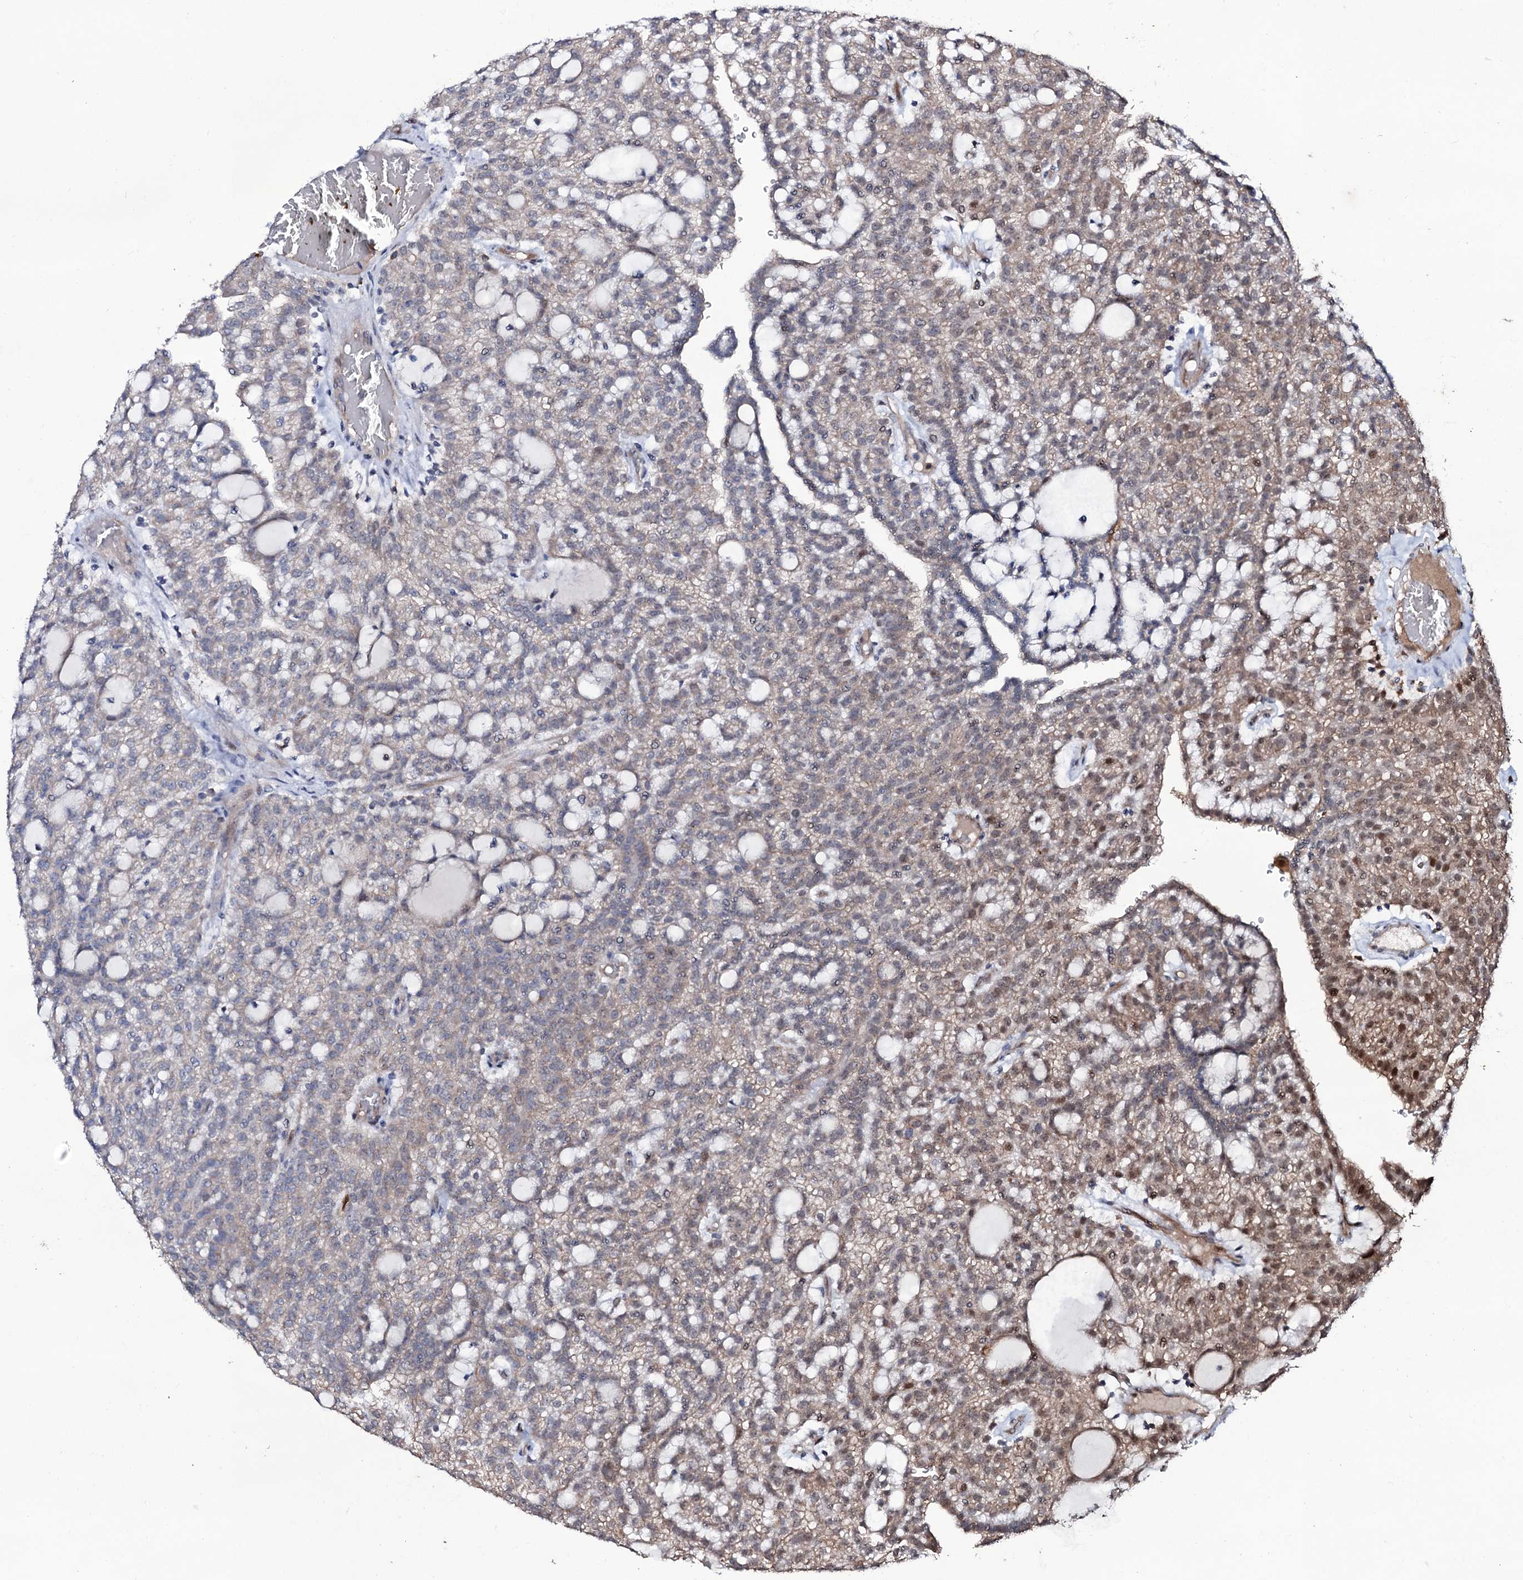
{"staining": {"intensity": "moderate", "quantity": "25%-75%", "location": "cytoplasmic/membranous,nuclear"}, "tissue": "renal cancer", "cell_type": "Tumor cells", "image_type": "cancer", "snomed": [{"axis": "morphology", "description": "Adenocarcinoma, NOS"}, {"axis": "topography", "description": "Kidney"}], "caption": "Adenocarcinoma (renal) stained with a protein marker reveals moderate staining in tumor cells.", "gene": "COG6", "patient": {"sex": "male", "age": 63}}